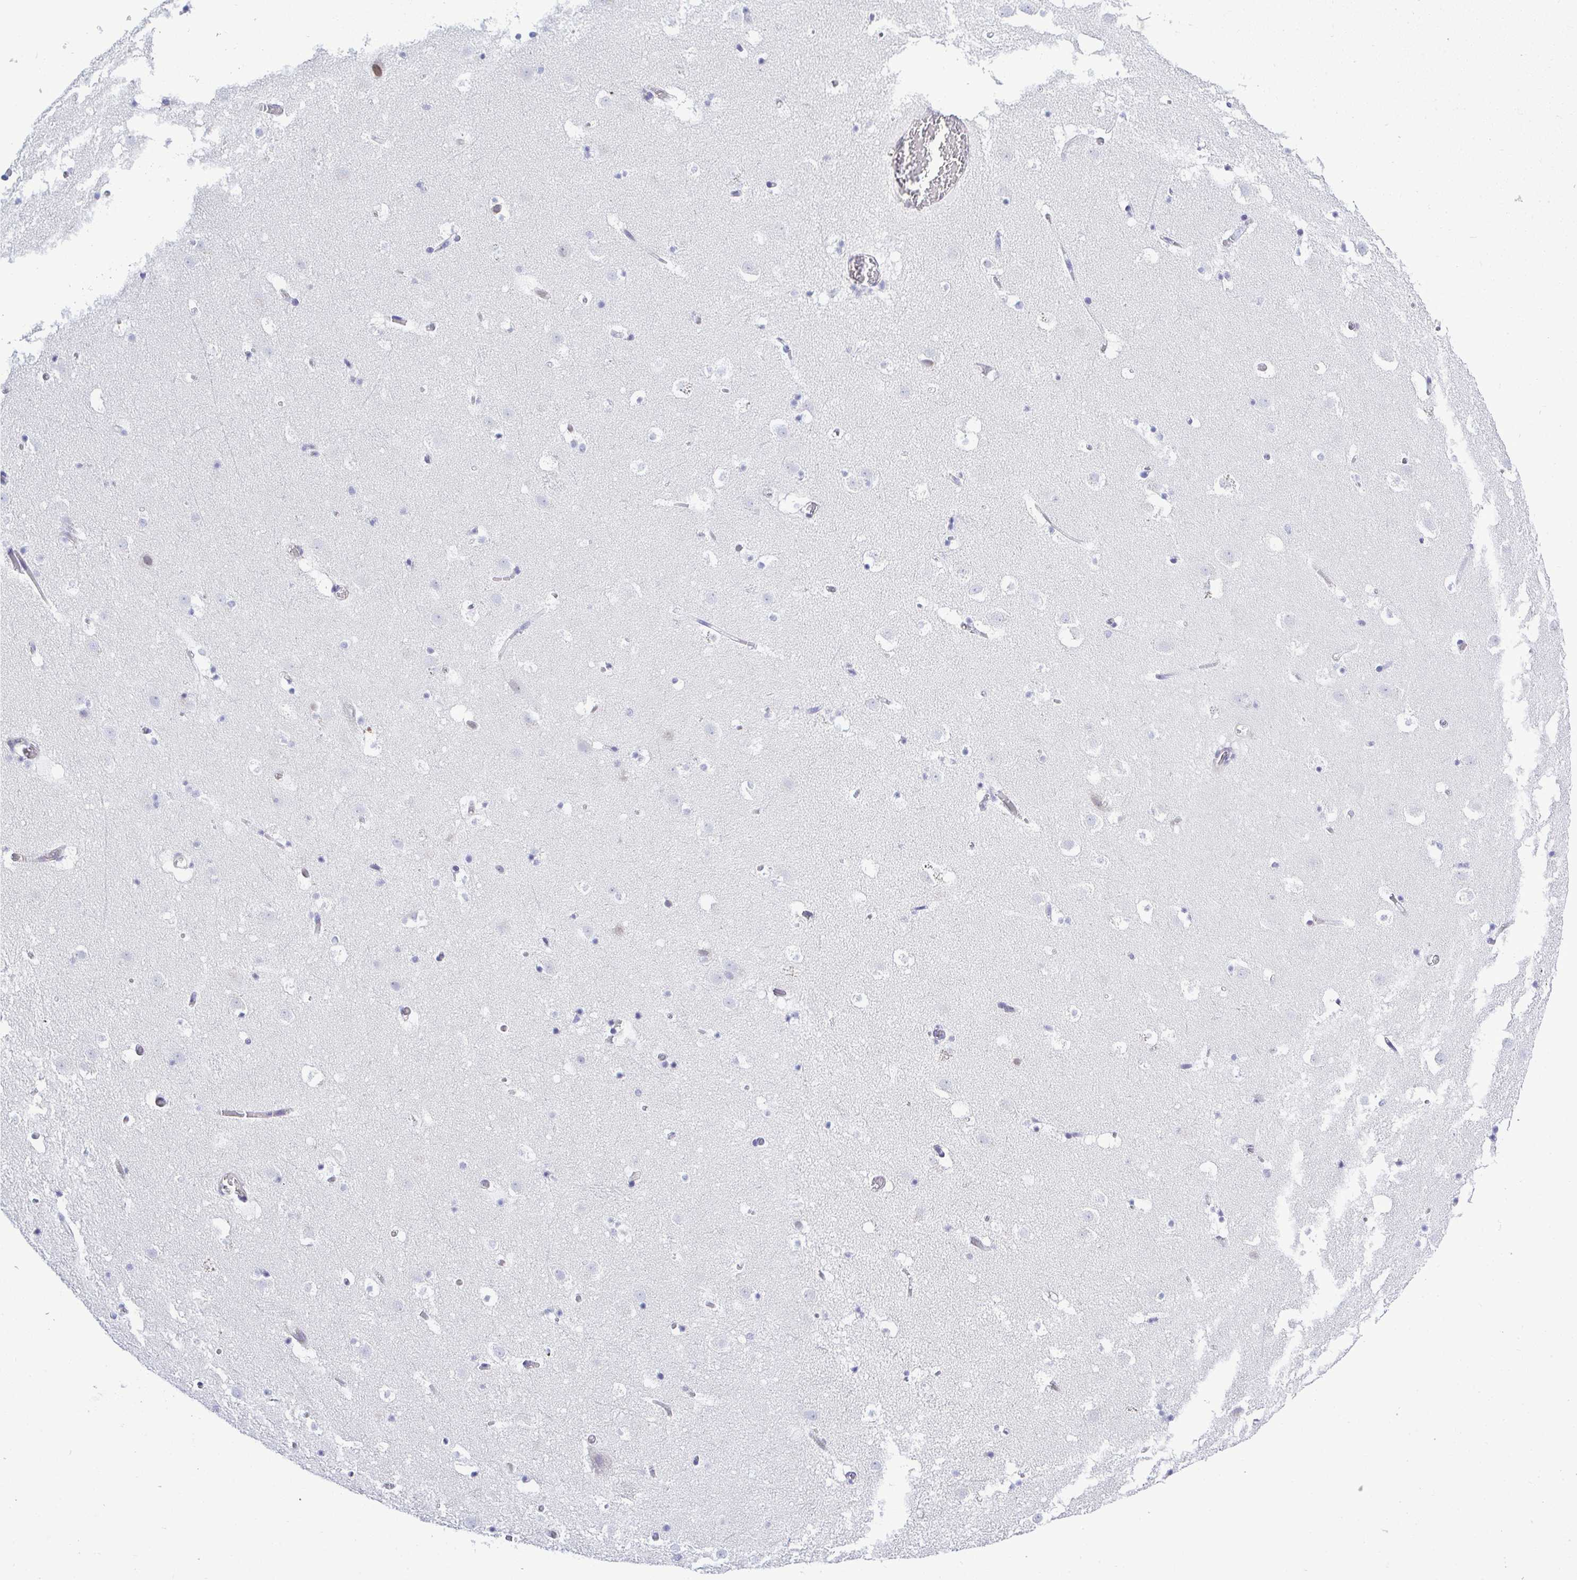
{"staining": {"intensity": "negative", "quantity": "none", "location": "none"}, "tissue": "caudate", "cell_type": "Glial cells", "image_type": "normal", "snomed": [{"axis": "morphology", "description": "Normal tissue, NOS"}, {"axis": "topography", "description": "Lateral ventricle wall"}], "caption": "This micrograph is of benign caudate stained with immunohistochemistry (IHC) to label a protein in brown with the nuclei are counter-stained blue. There is no positivity in glial cells.", "gene": "SLC25A51", "patient": {"sex": "male", "age": 37}}